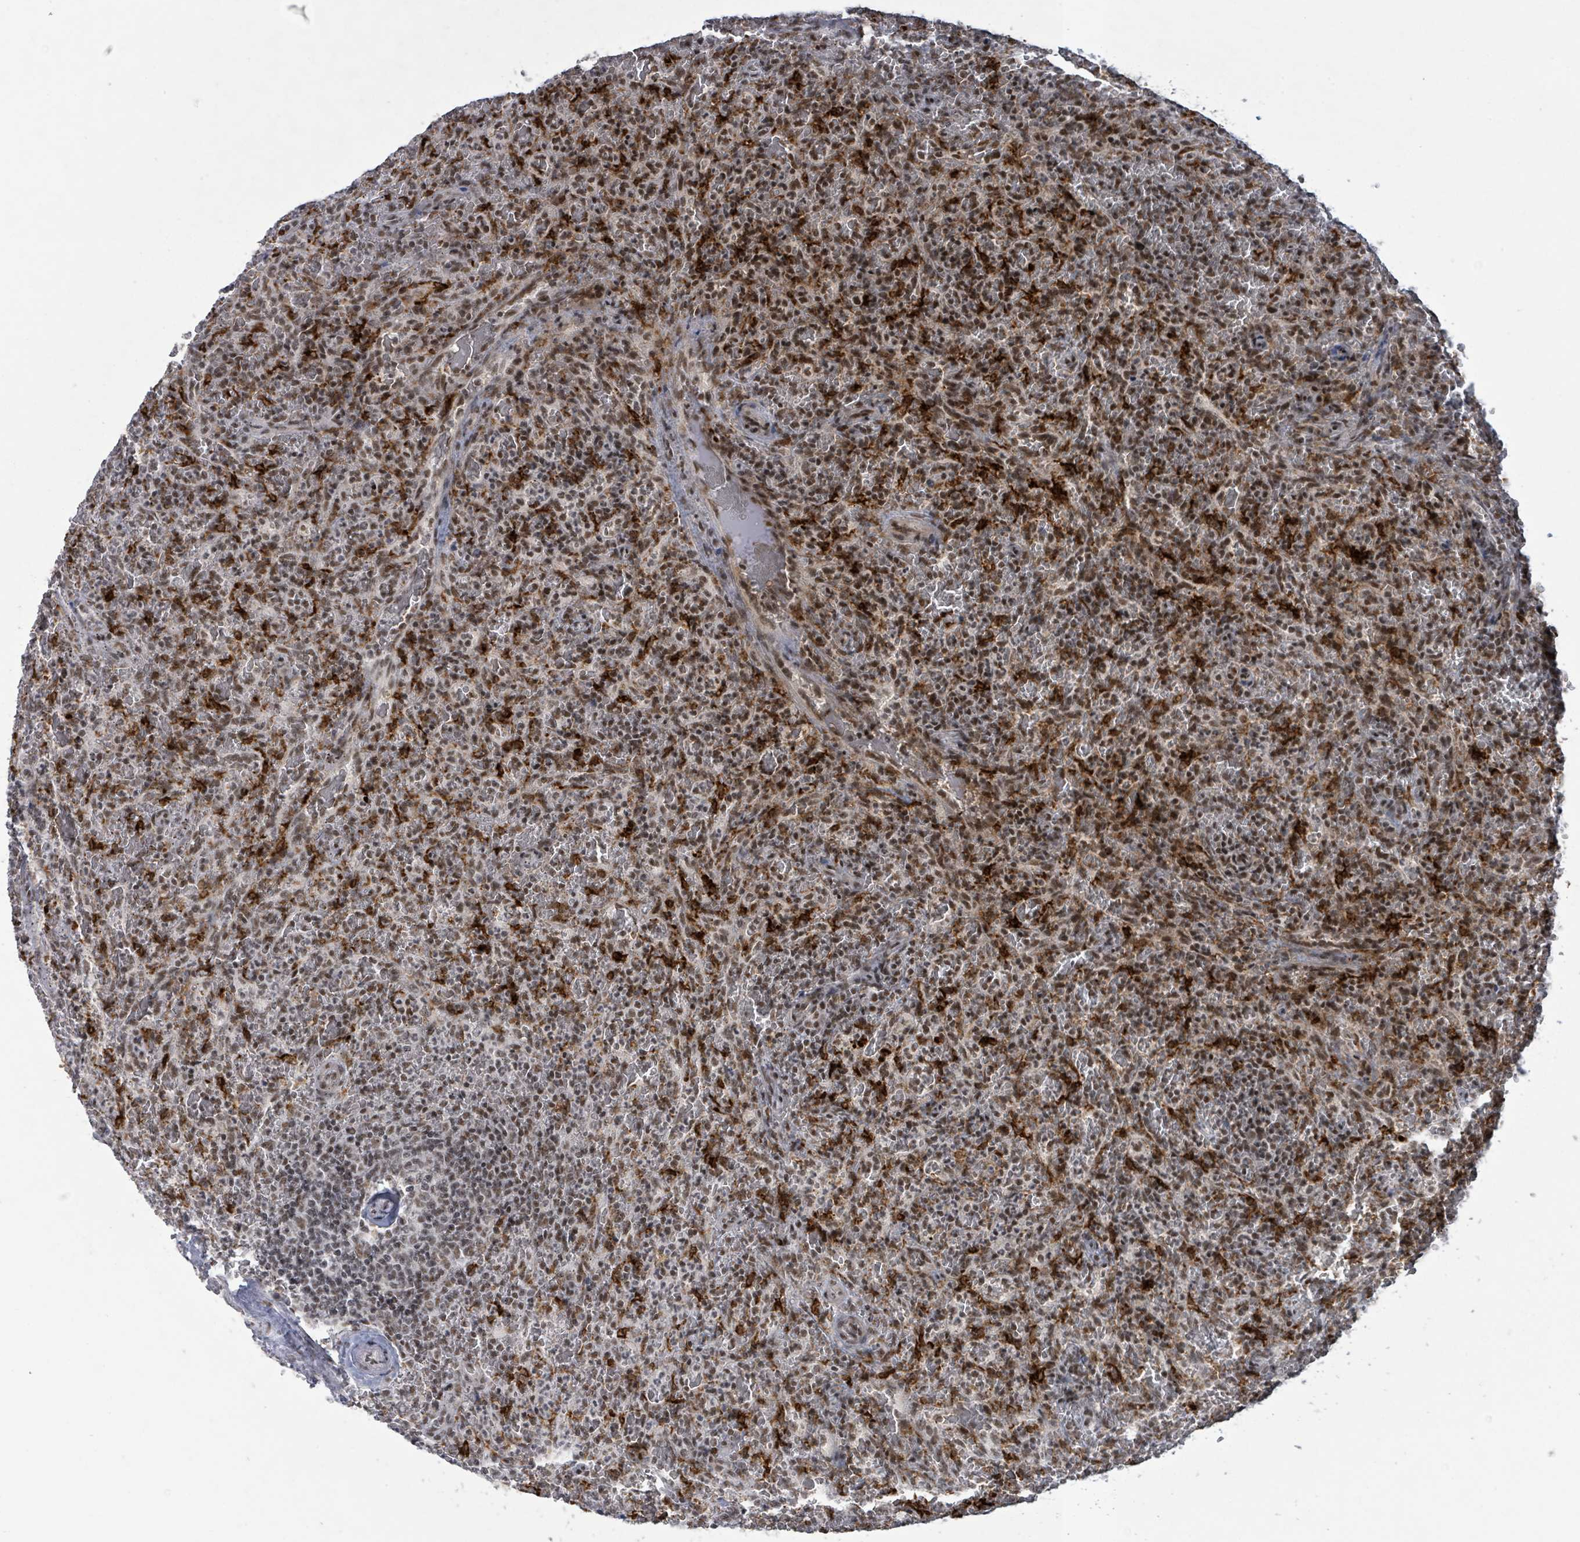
{"staining": {"intensity": "moderate", "quantity": "25%-75%", "location": "nuclear"}, "tissue": "lymphoma", "cell_type": "Tumor cells", "image_type": "cancer", "snomed": [{"axis": "morphology", "description": "Malignant lymphoma, non-Hodgkin's type, Low grade"}, {"axis": "topography", "description": "Spleen"}], "caption": "Malignant lymphoma, non-Hodgkin's type (low-grade) stained with a protein marker shows moderate staining in tumor cells.", "gene": "BANP", "patient": {"sex": "female", "age": 64}}